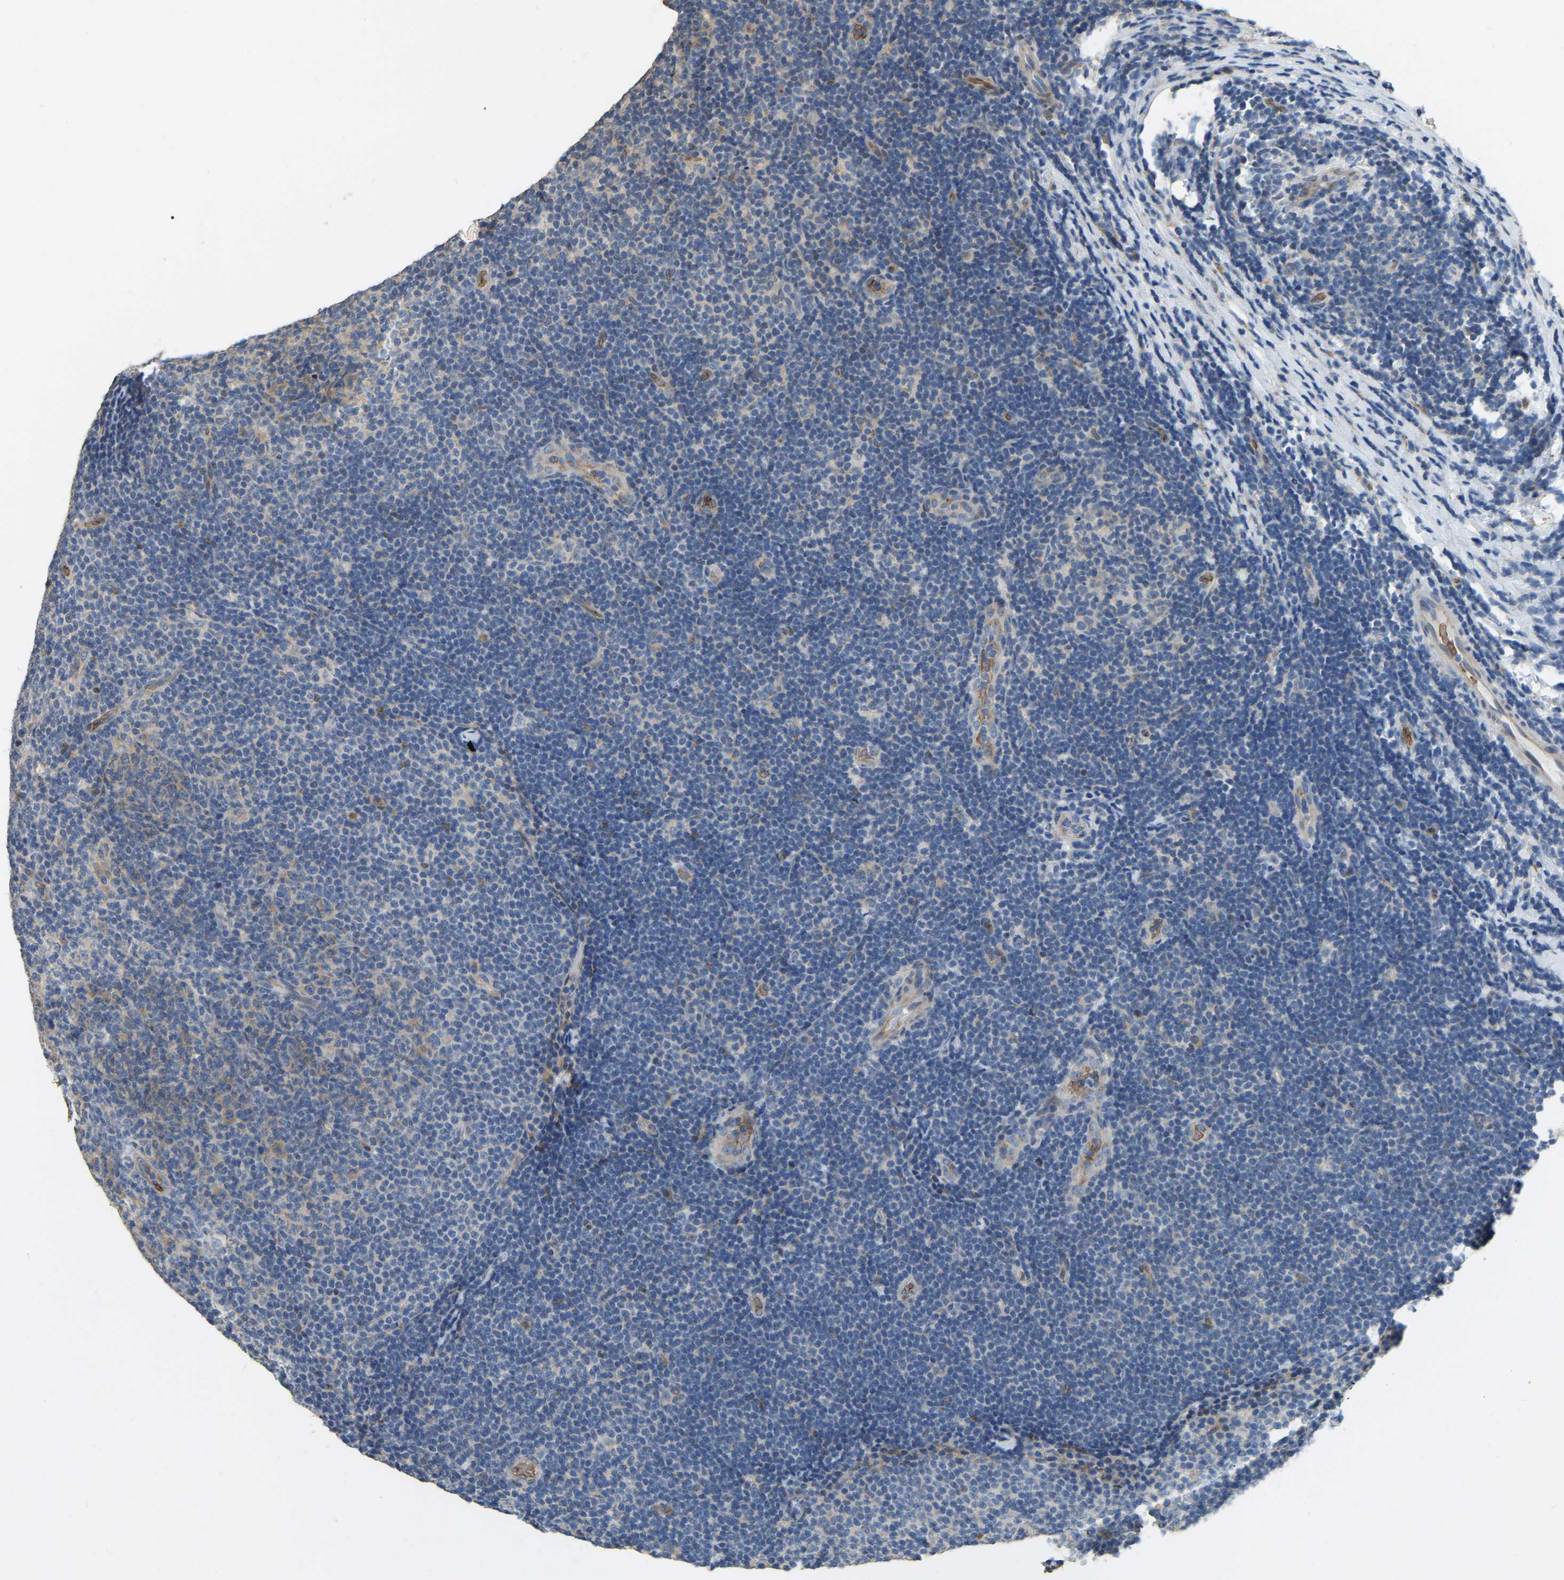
{"staining": {"intensity": "negative", "quantity": "none", "location": "none"}, "tissue": "lymphoma", "cell_type": "Tumor cells", "image_type": "cancer", "snomed": [{"axis": "morphology", "description": "Malignant lymphoma, non-Hodgkin's type, Low grade"}, {"axis": "topography", "description": "Lymph node"}], "caption": "Immunohistochemistry (IHC) photomicrograph of lymphoma stained for a protein (brown), which exhibits no positivity in tumor cells. (IHC, brightfield microscopy, high magnification).", "gene": "CFAP298", "patient": {"sex": "male", "age": 83}}